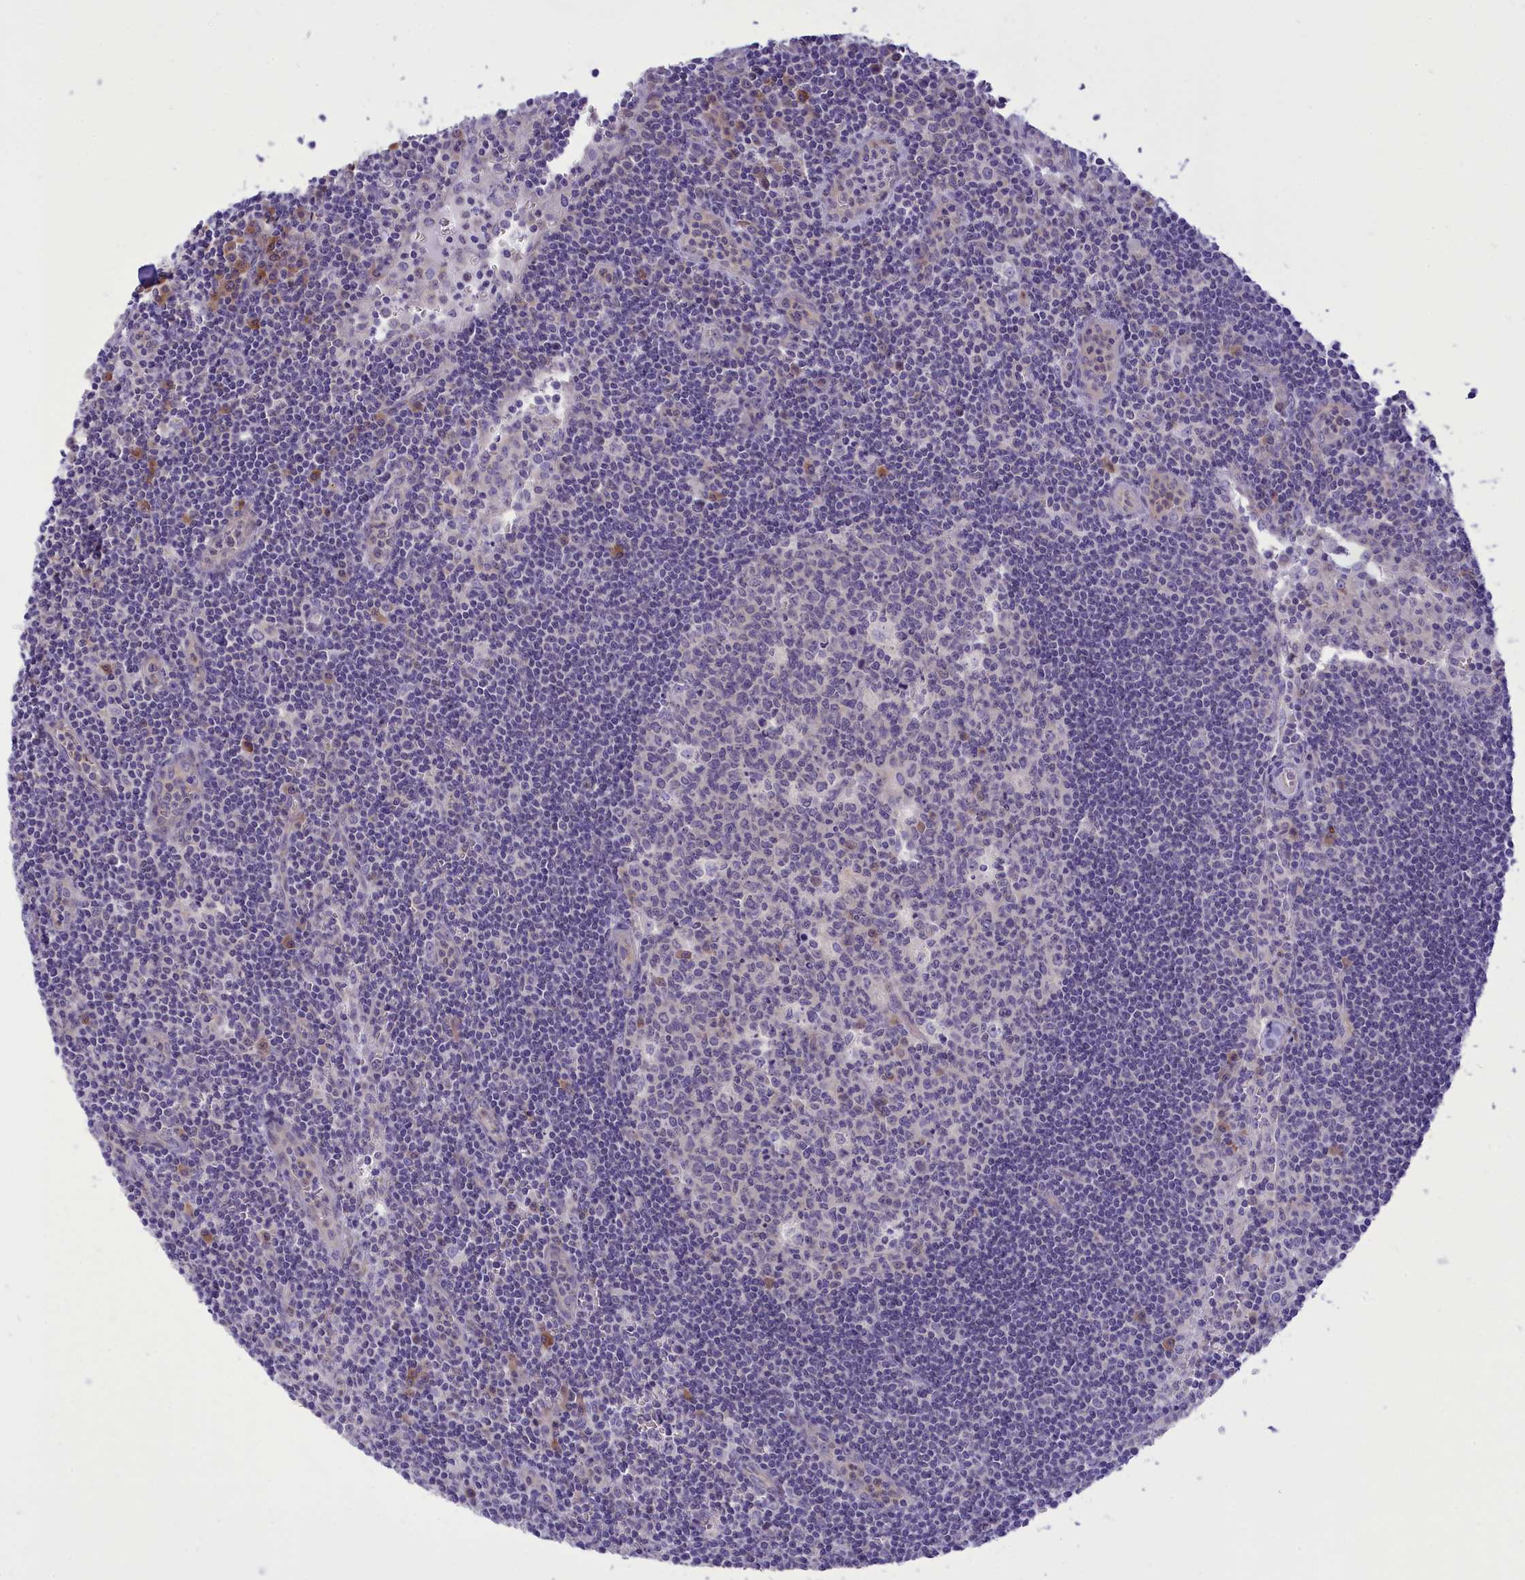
{"staining": {"intensity": "negative", "quantity": "none", "location": "none"}, "tissue": "lymph node", "cell_type": "Germinal center cells", "image_type": "normal", "snomed": [{"axis": "morphology", "description": "Normal tissue, NOS"}, {"axis": "topography", "description": "Lymph node"}], "caption": "High power microscopy photomicrograph of an immunohistochemistry image of unremarkable lymph node, revealing no significant expression in germinal center cells.", "gene": "DCAF16", "patient": {"sex": "female", "age": 32}}